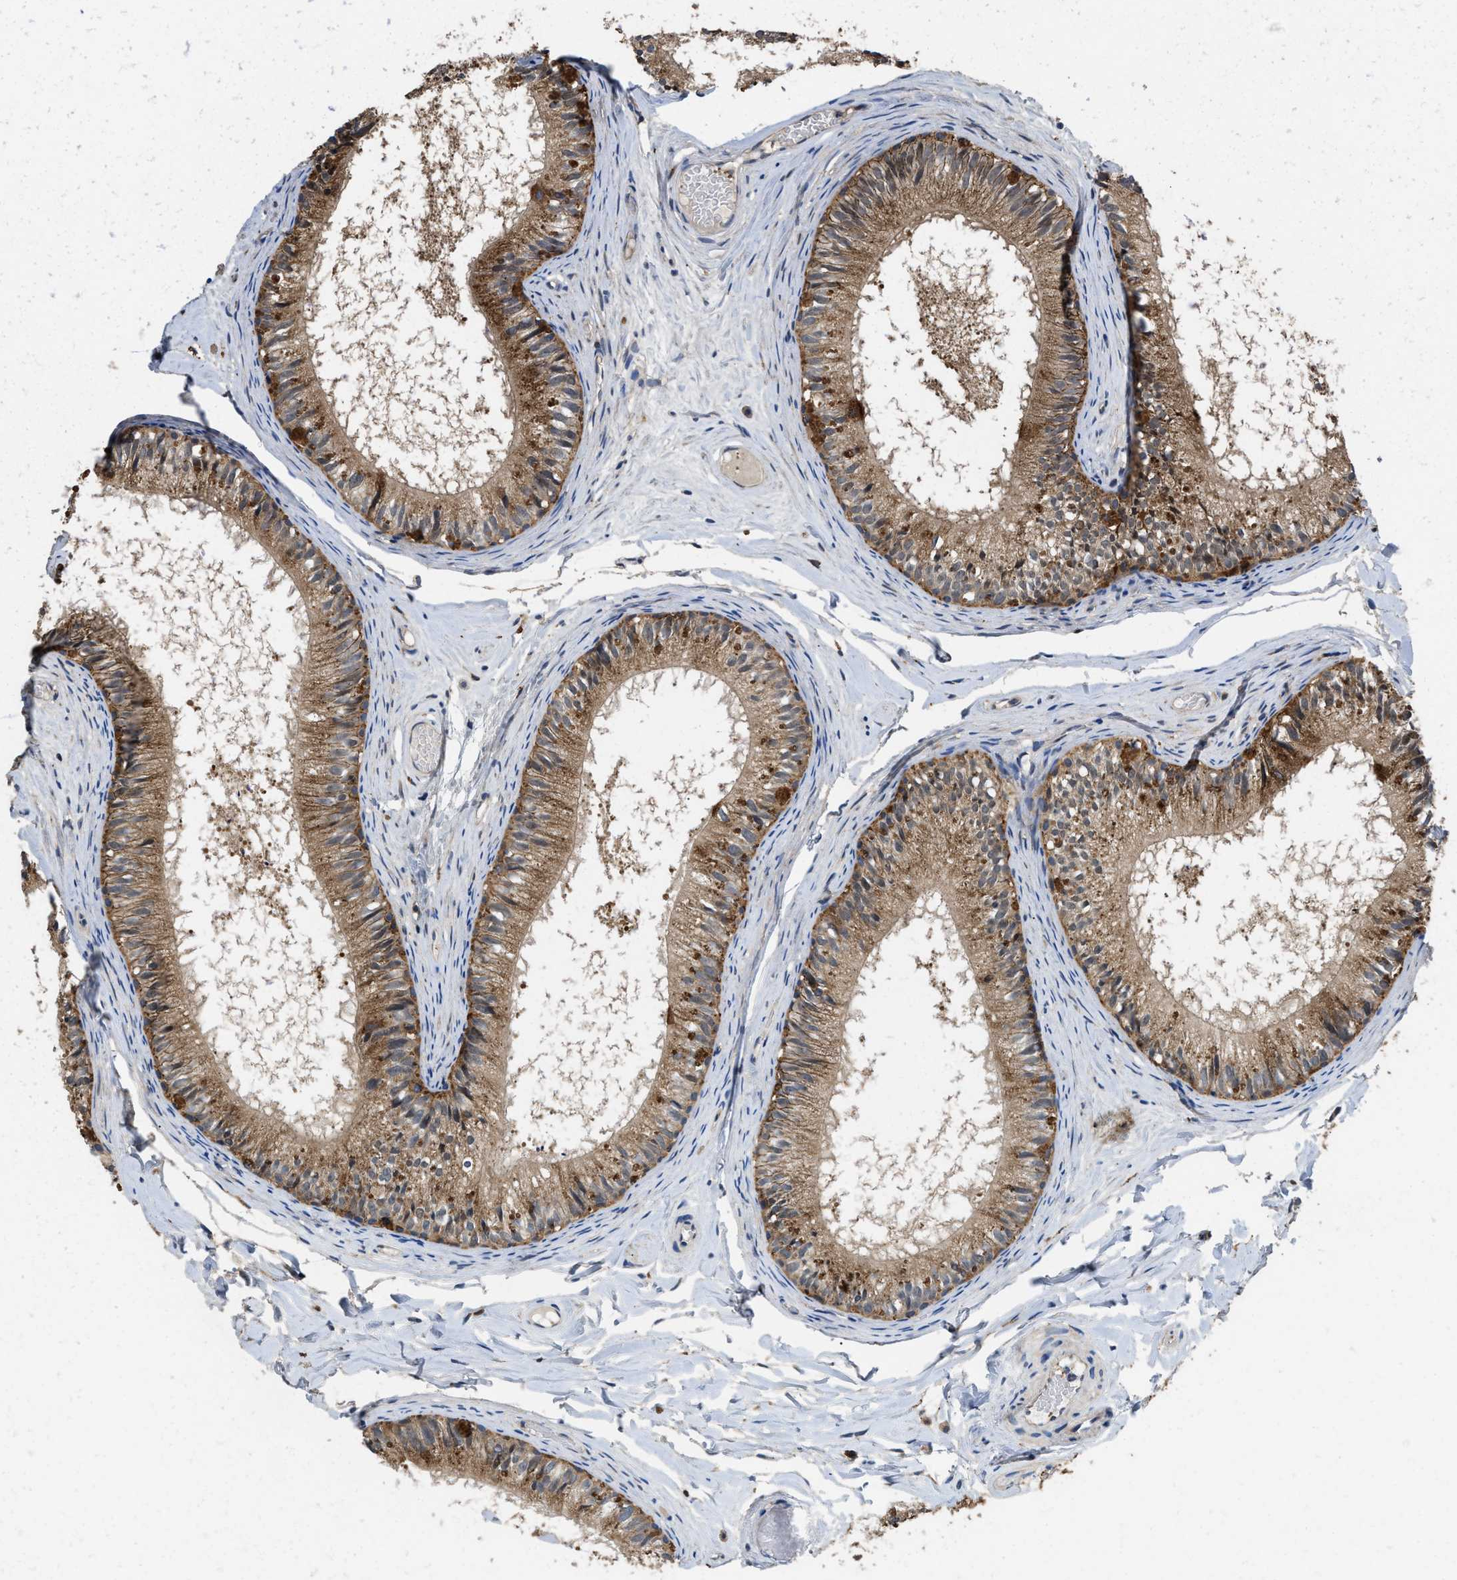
{"staining": {"intensity": "moderate", "quantity": ">75%", "location": "cytoplasmic/membranous"}, "tissue": "epididymis", "cell_type": "Glandular cells", "image_type": "normal", "snomed": [{"axis": "morphology", "description": "Normal tissue, NOS"}, {"axis": "topography", "description": "Epididymis"}], "caption": "This is a photomicrograph of immunohistochemistry (IHC) staining of unremarkable epididymis, which shows moderate positivity in the cytoplasmic/membranous of glandular cells.", "gene": "ENPP4", "patient": {"sex": "male", "age": 46}}